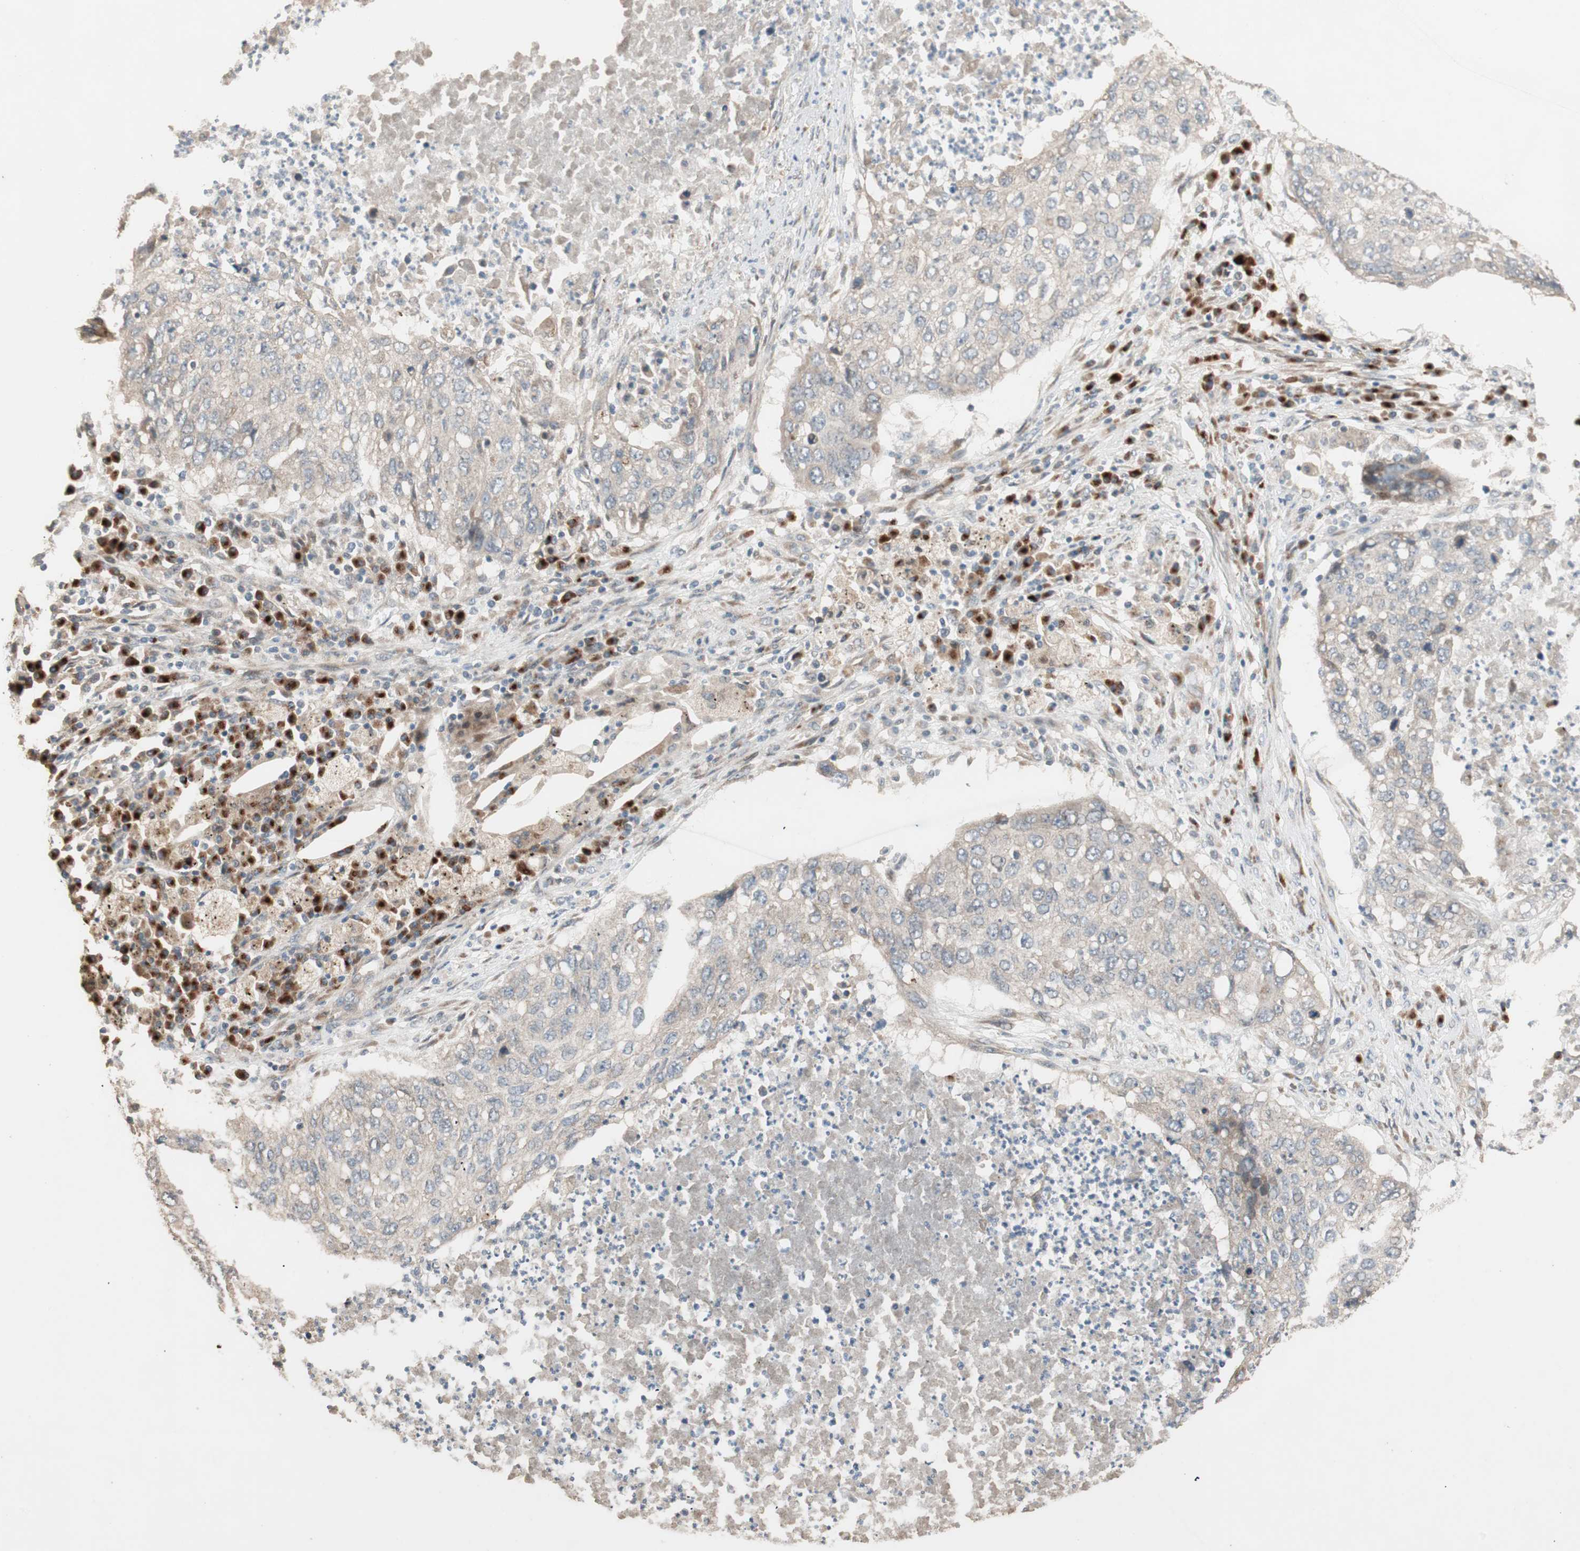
{"staining": {"intensity": "weak", "quantity": ">75%", "location": "cytoplasmic/membranous"}, "tissue": "lung cancer", "cell_type": "Tumor cells", "image_type": "cancer", "snomed": [{"axis": "morphology", "description": "Squamous cell carcinoma, NOS"}, {"axis": "topography", "description": "Lung"}], "caption": "Lung squamous cell carcinoma tissue shows weak cytoplasmic/membranous expression in approximately >75% of tumor cells", "gene": "RARRES1", "patient": {"sex": "female", "age": 63}}